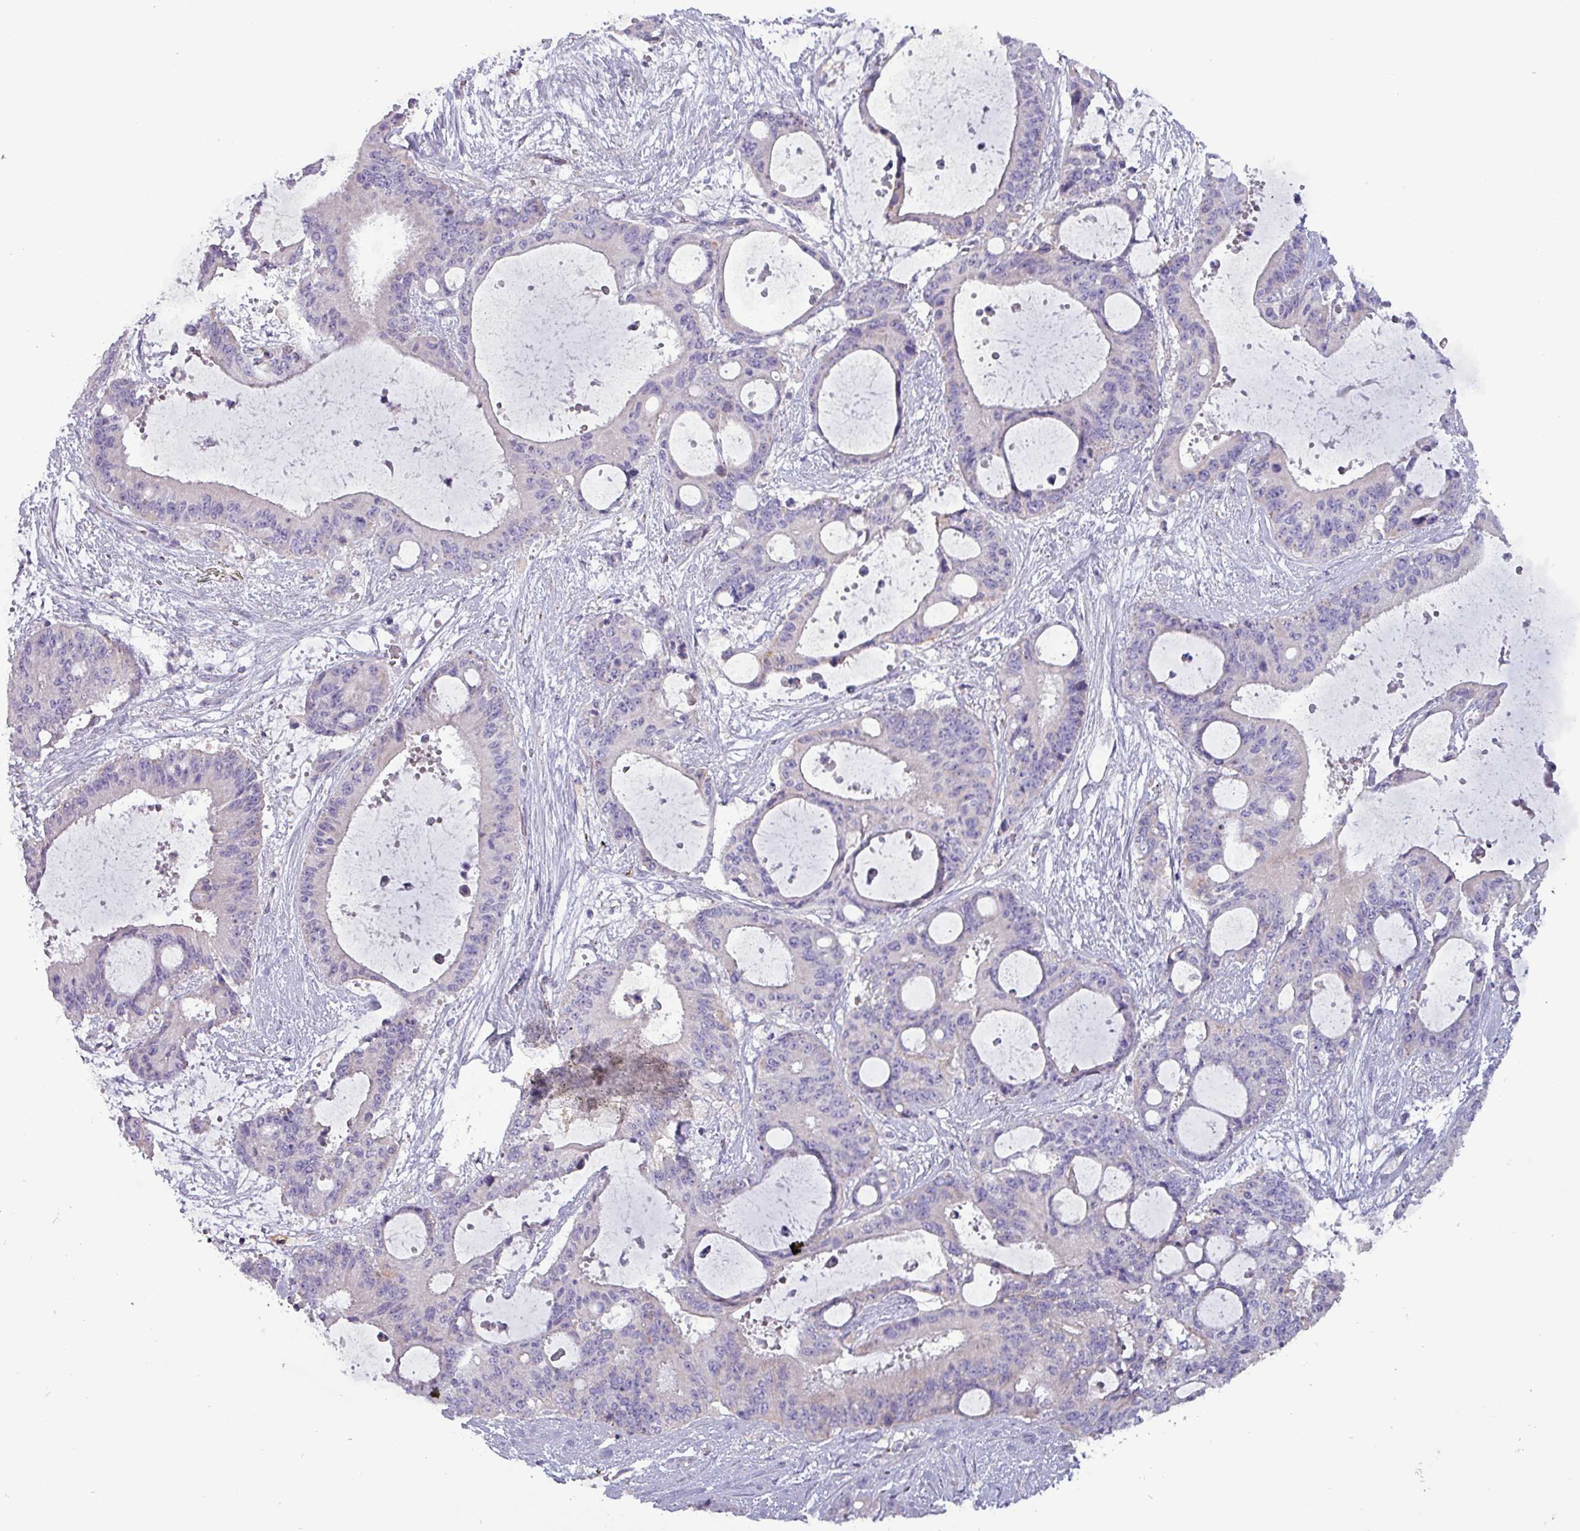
{"staining": {"intensity": "negative", "quantity": "none", "location": "none"}, "tissue": "liver cancer", "cell_type": "Tumor cells", "image_type": "cancer", "snomed": [{"axis": "morphology", "description": "Normal tissue, NOS"}, {"axis": "morphology", "description": "Cholangiocarcinoma"}, {"axis": "topography", "description": "Liver"}, {"axis": "topography", "description": "Peripheral nerve tissue"}], "caption": "This is a micrograph of immunohistochemistry (IHC) staining of cholangiocarcinoma (liver), which shows no positivity in tumor cells.", "gene": "HSD3B7", "patient": {"sex": "female", "age": 73}}